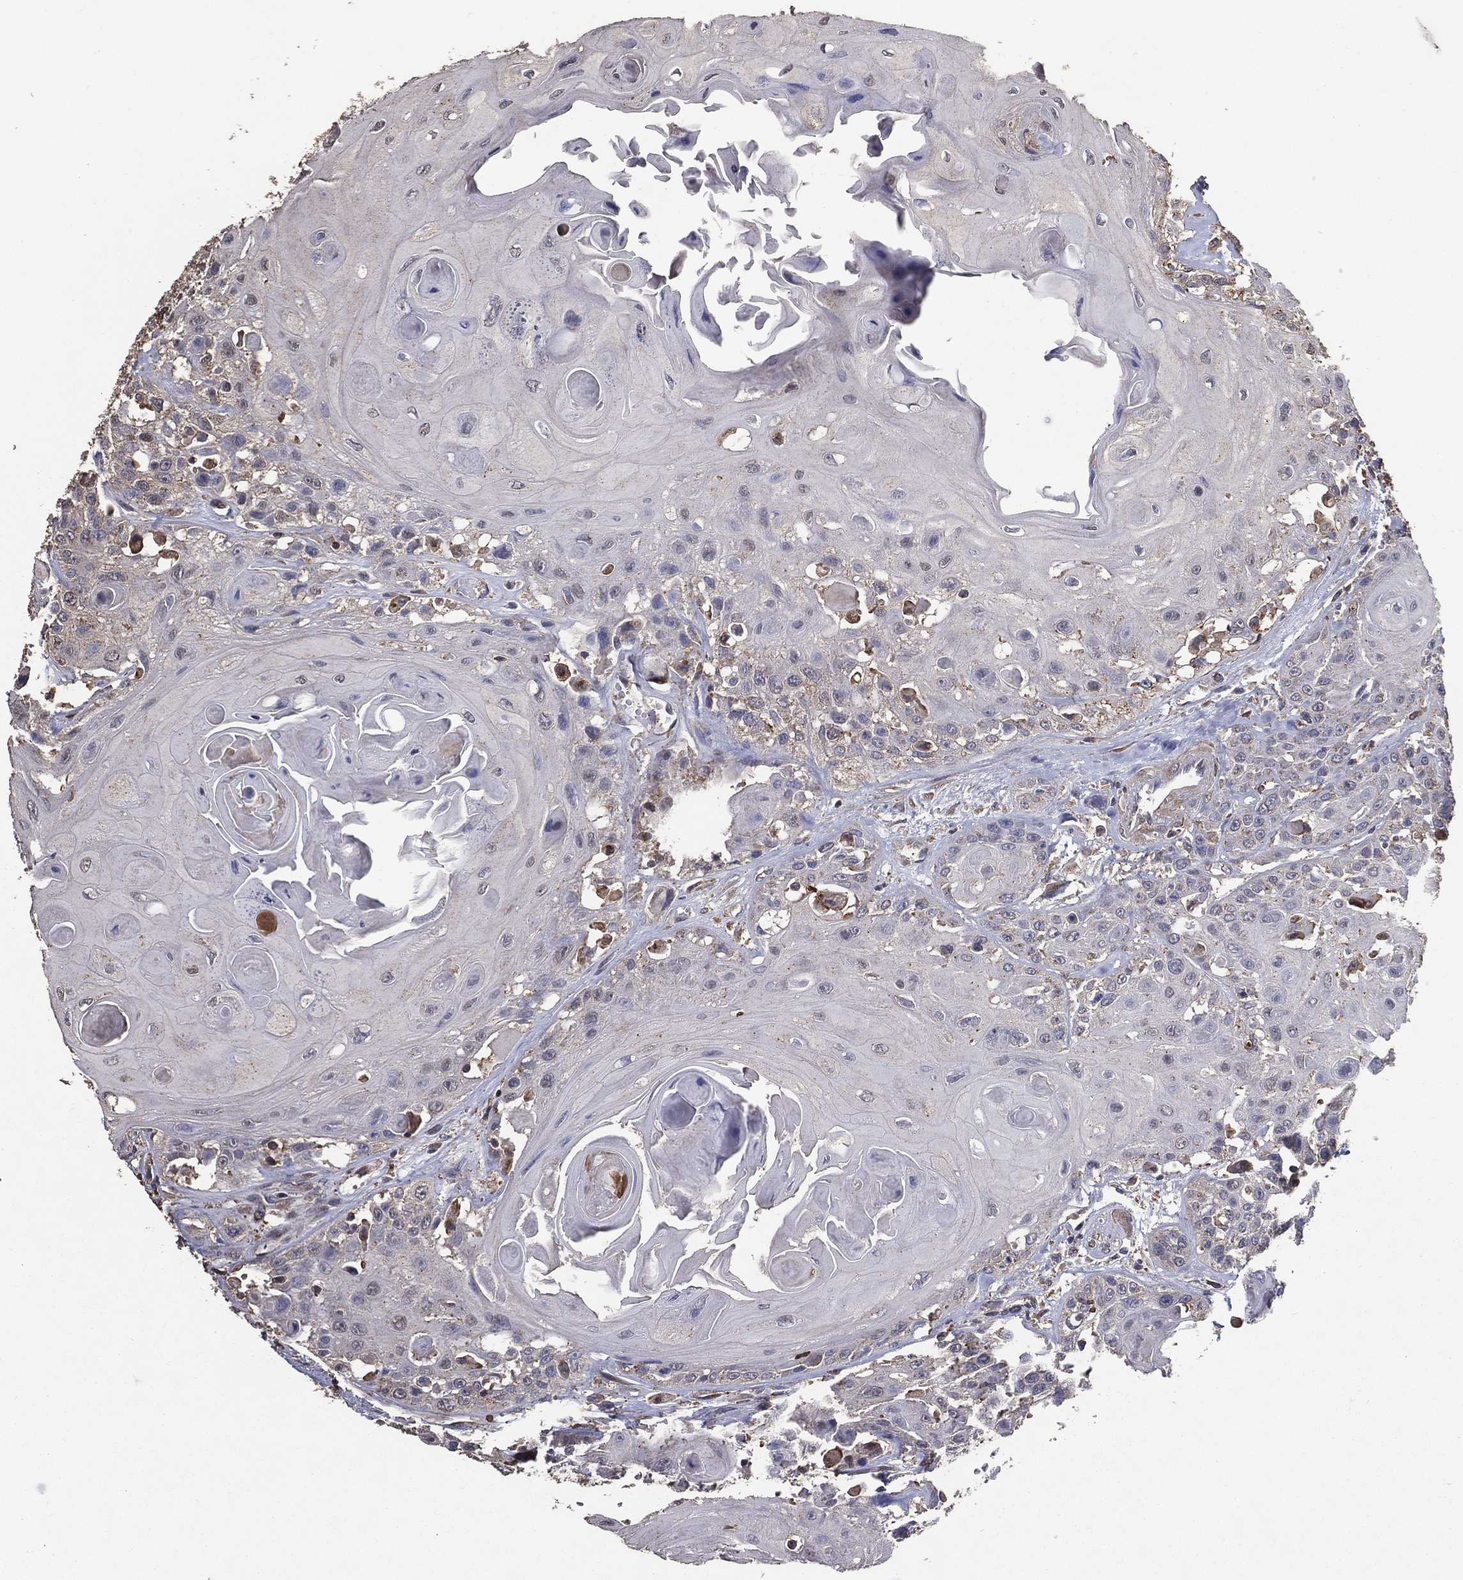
{"staining": {"intensity": "negative", "quantity": "none", "location": "none"}, "tissue": "head and neck cancer", "cell_type": "Tumor cells", "image_type": "cancer", "snomed": [{"axis": "morphology", "description": "Squamous cell carcinoma, NOS"}, {"axis": "topography", "description": "Head-Neck"}], "caption": "The photomicrograph exhibits no significant expression in tumor cells of head and neck squamous cell carcinoma.", "gene": "GPR183", "patient": {"sex": "female", "age": 59}}